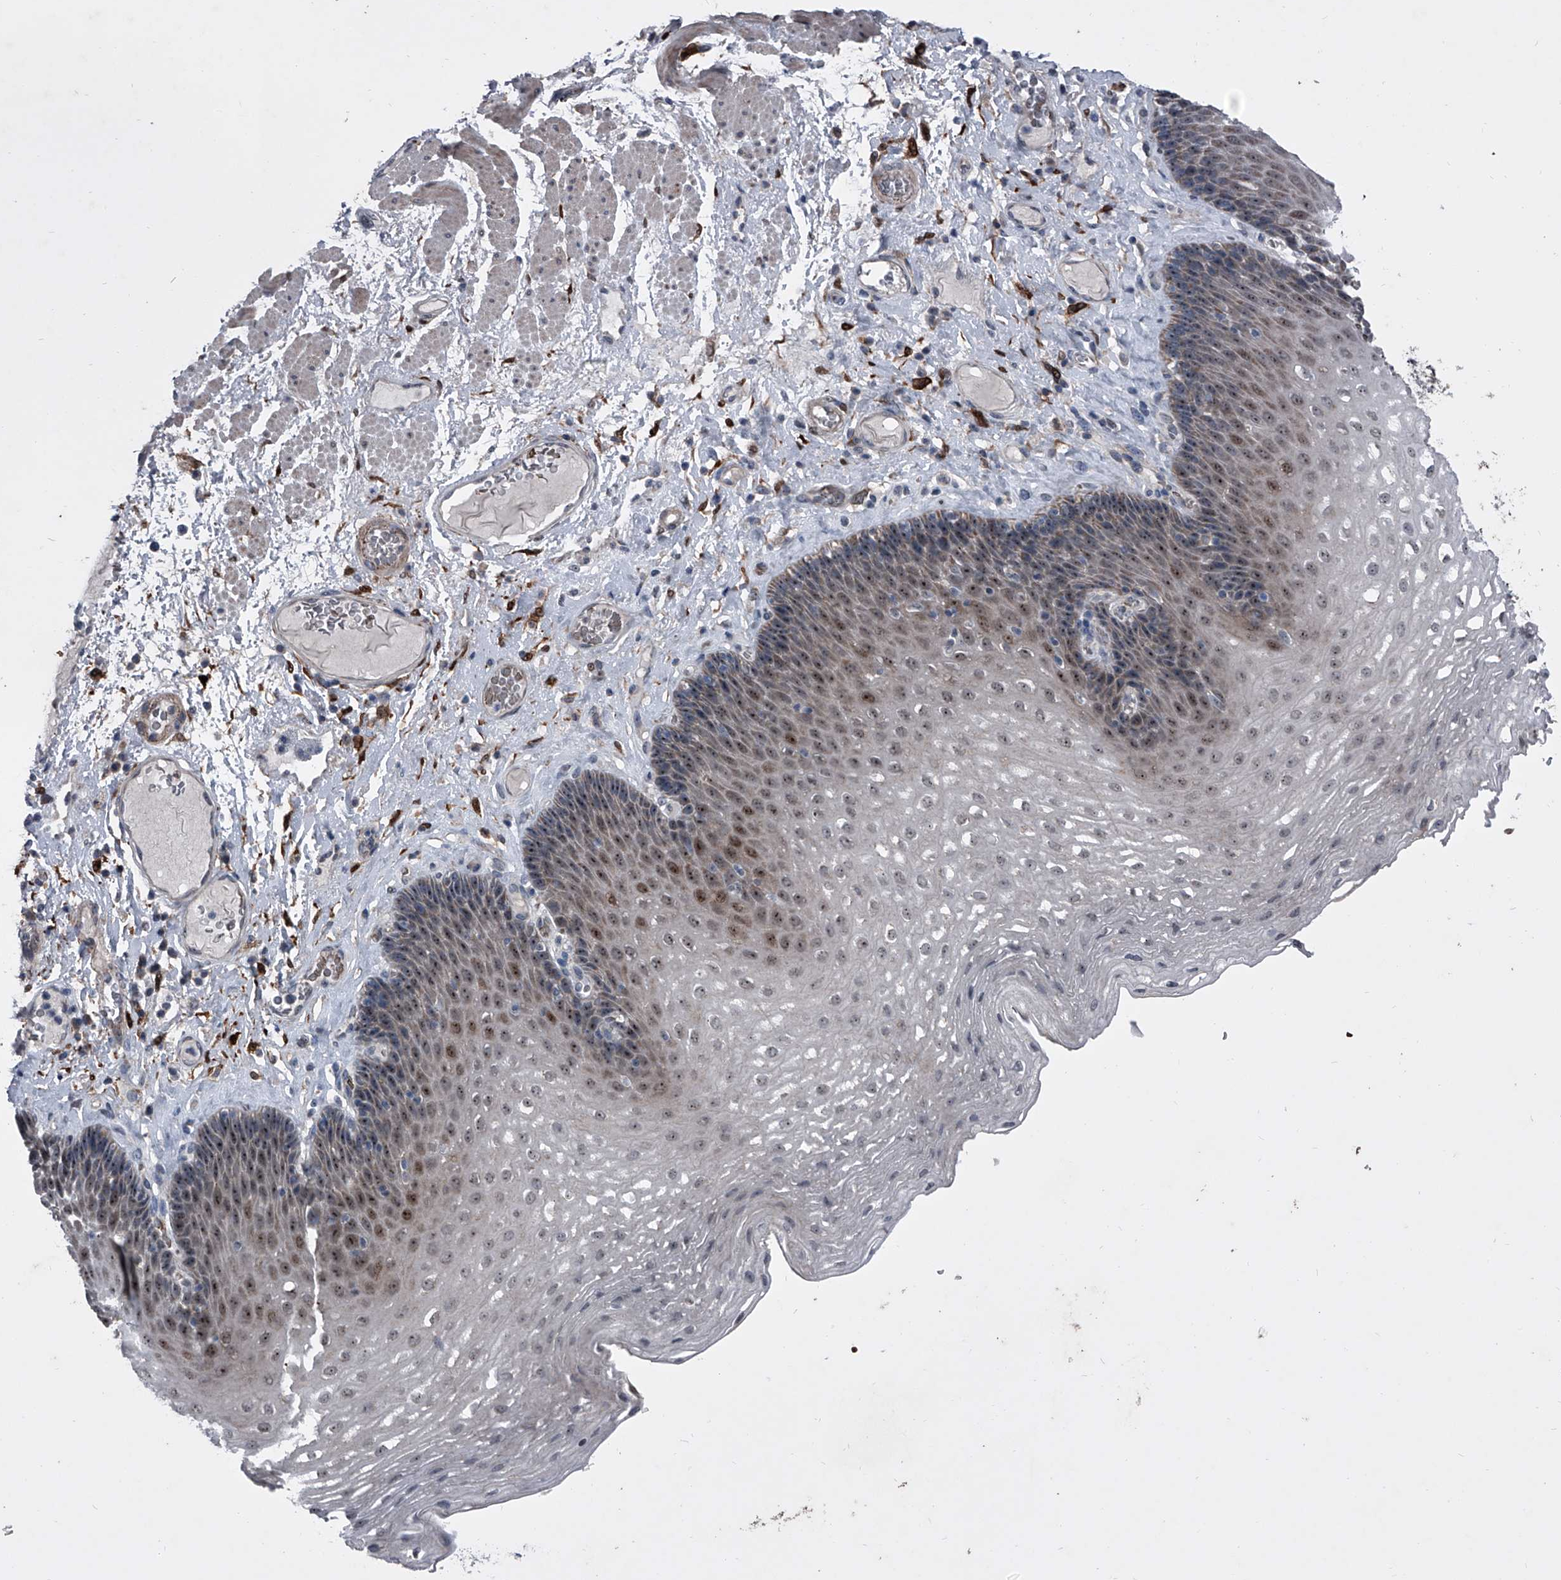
{"staining": {"intensity": "moderate", "quantity": "<25%", "location": "nuclear"}, "tissue": "esophagus", "cell_type": "Squamous epithelial cells", "image_type": "normal", "snomed": [{"axis": "morphology", "description": "Normal tissue, NOS"}, {"axis": "topography", "description": "Esophagus"}], "caption": "Immunohistochemistry (DAB) staining of normal human esophagus displays moderate nuclear protein expression in about <25% of squamous epithelial cells.", "gene": "CEP85L", "patient": {"sex": "female", "age": 66}}